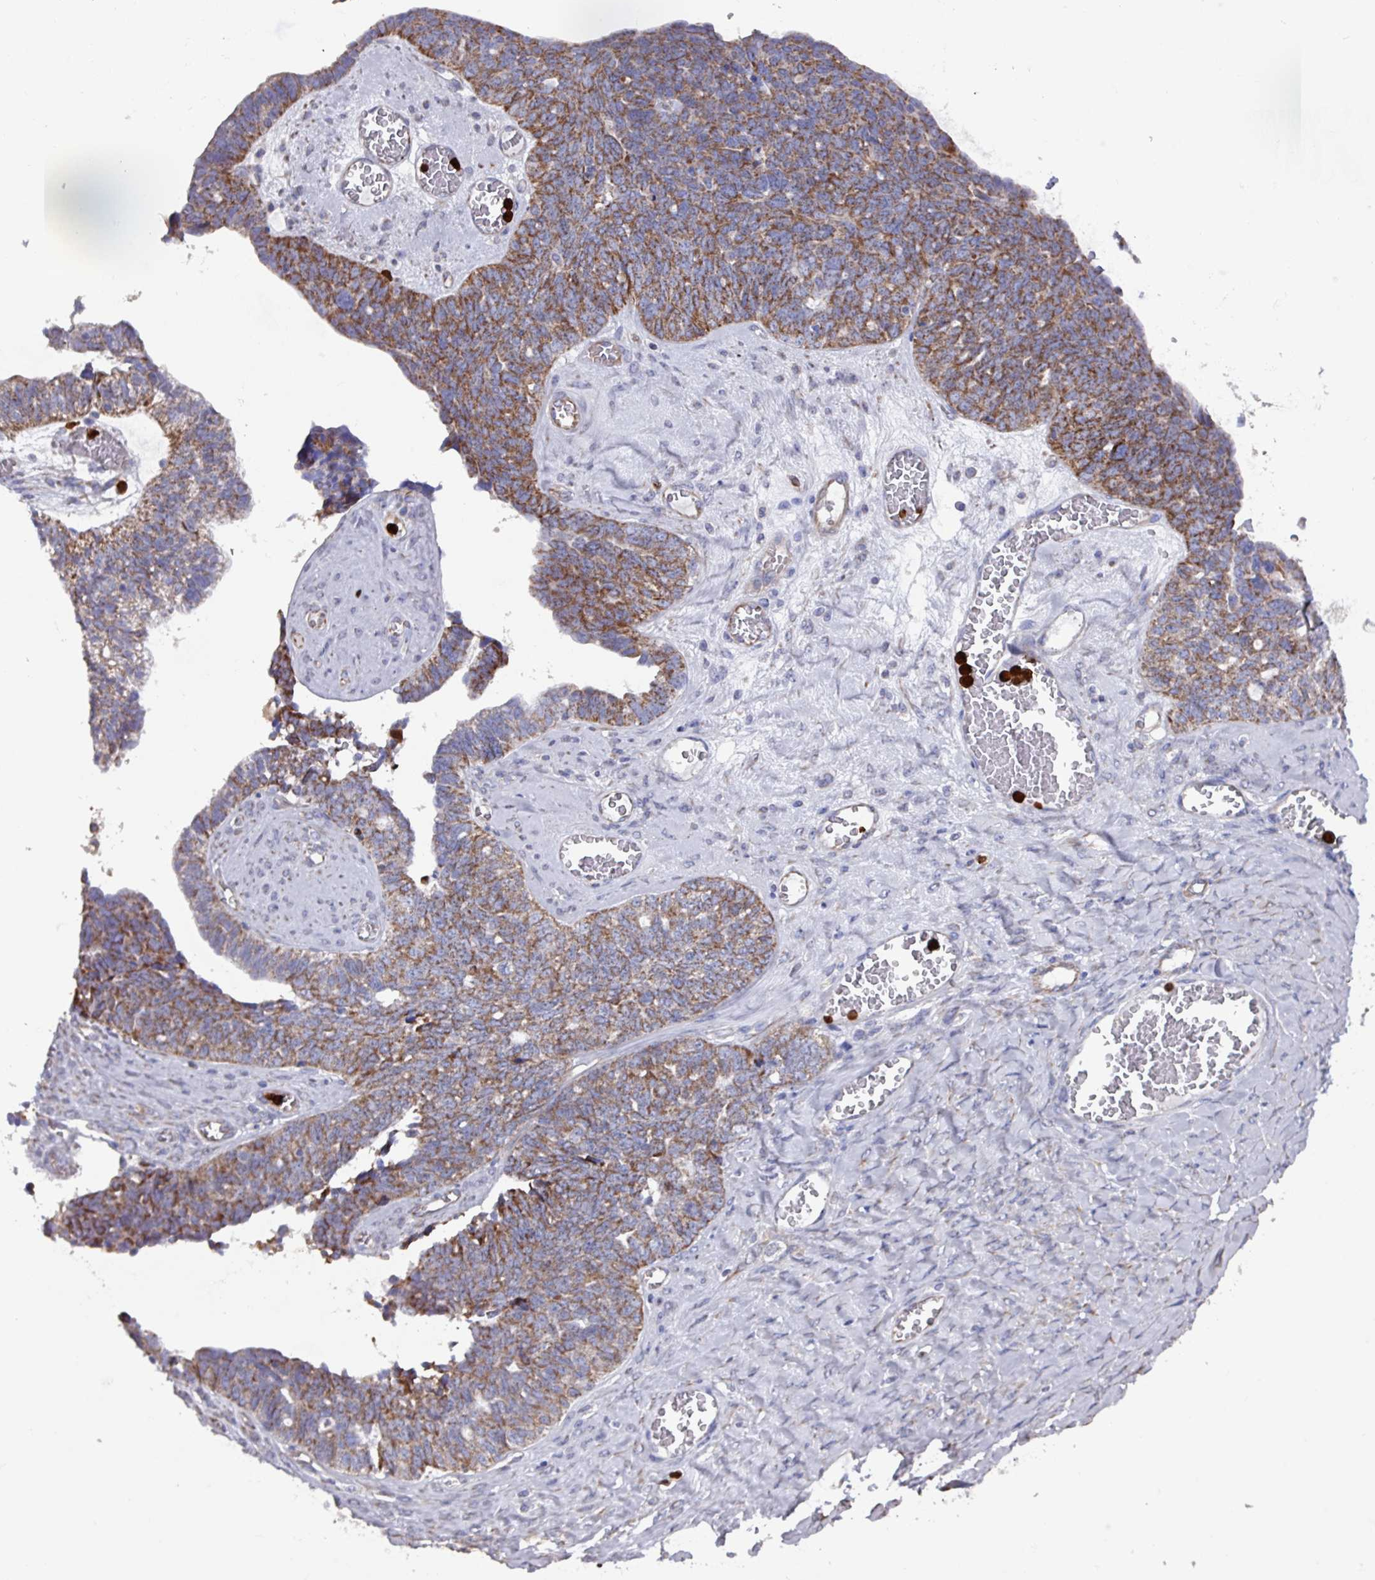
{"staining": {"intensity": "moderate", "quantity": "25%-75%", "location": "cytoplasmic/membranous"}, "tissue": "ovarian cancer", "cell_type": "Tumor cells", "image_type": "cancer", "snomed": [{"axis": "morphology", "description": "Cystadenocarcinoma, serous, NOS"}, {"axis": "topography", "description": "Ovary"}], "caption": "Moderate cytoplasmic/membranous positivity for a protein is present in approximately 25%-75% of tumor cells of serous cystadenocarcinoma (ovarian) using immunohistochemistry.", "gene": "UQCC2", "patient": {"sex": "female", "age": 79}}